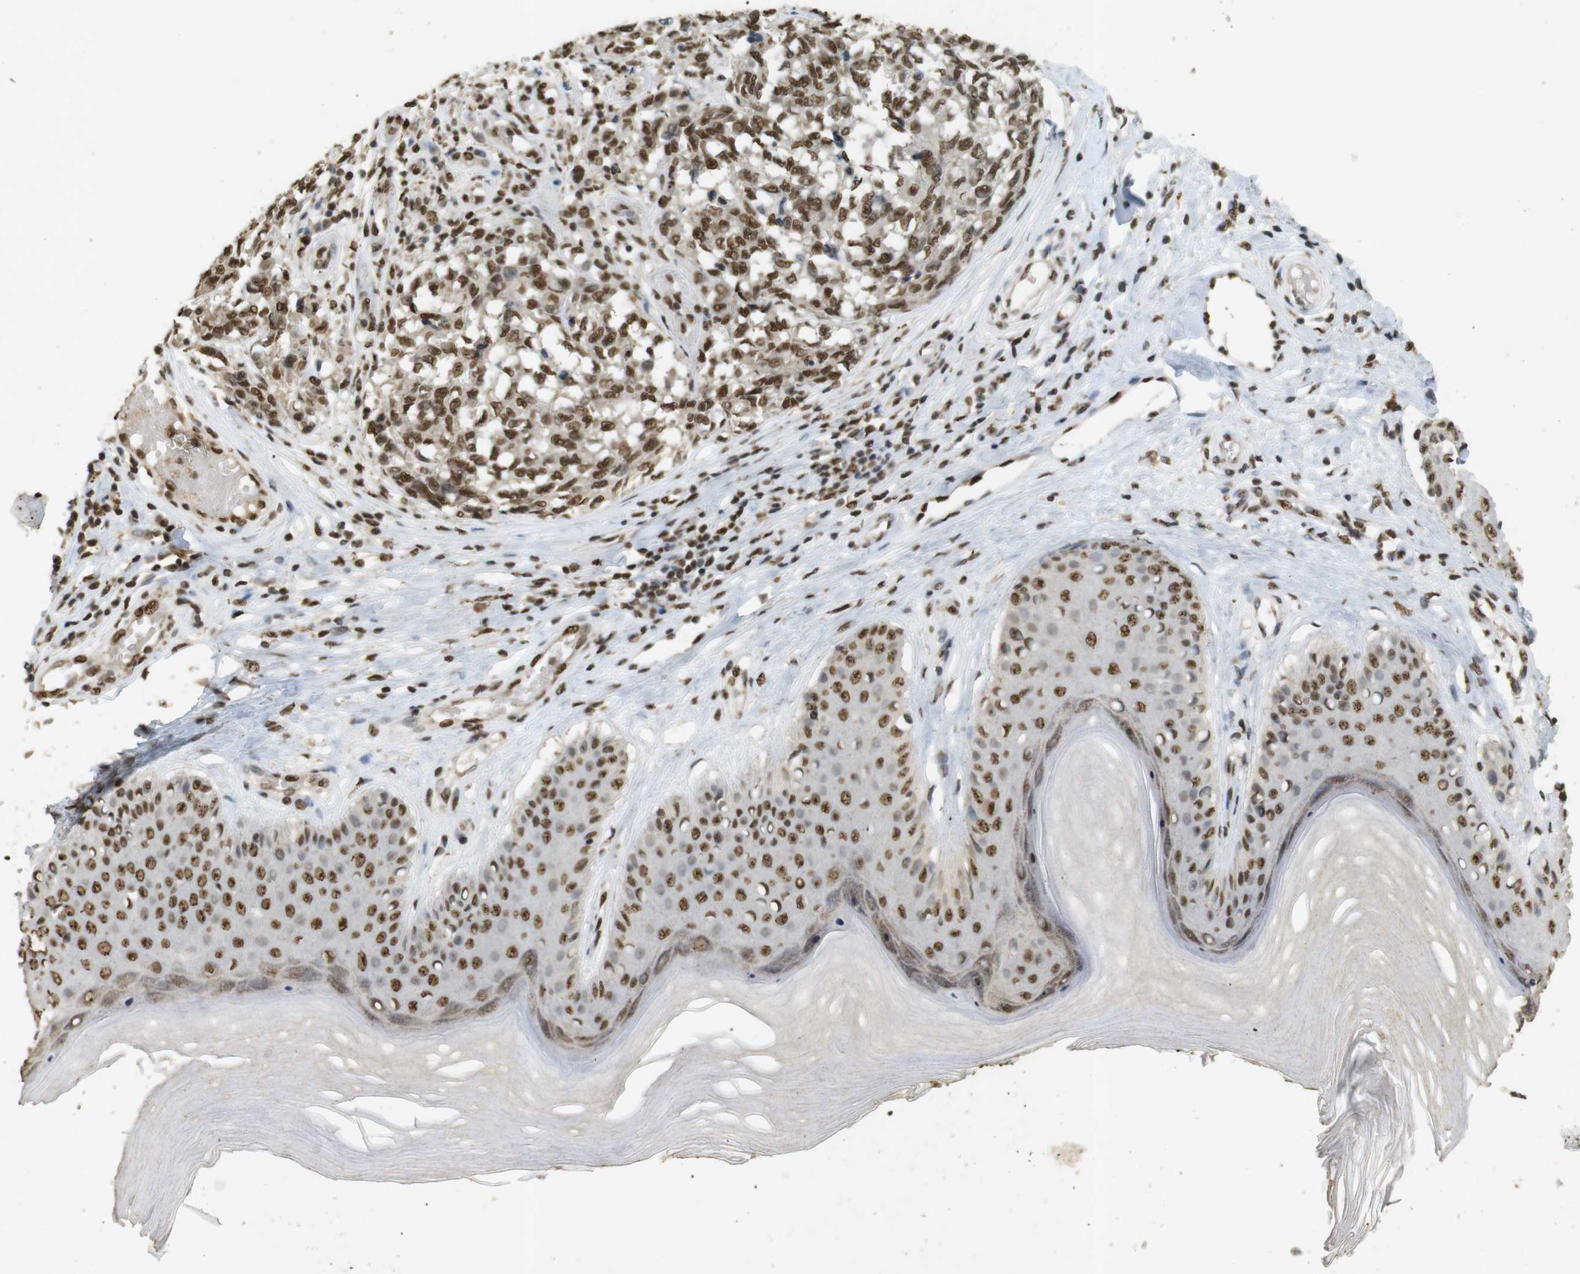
{"staining": {"intensity": "moderate", "quantity": ">75%", "location": "nuclear"}, "tissue": "melanoma", "cell_type": "Tumor cells", "image_type": "cancer", "snomed": [{"axis": "morphology", "description": "Malignant melanoma, NOS"}, {"axis": "topography", "description": "Skin"}], "caption": "Immunohistochemical staining of melanoma demonstrates moderate nuclear protein staining in about >75% of tumor cells.", "gene": "GATA4", "patient": {"sex": "female", "age": 64}}